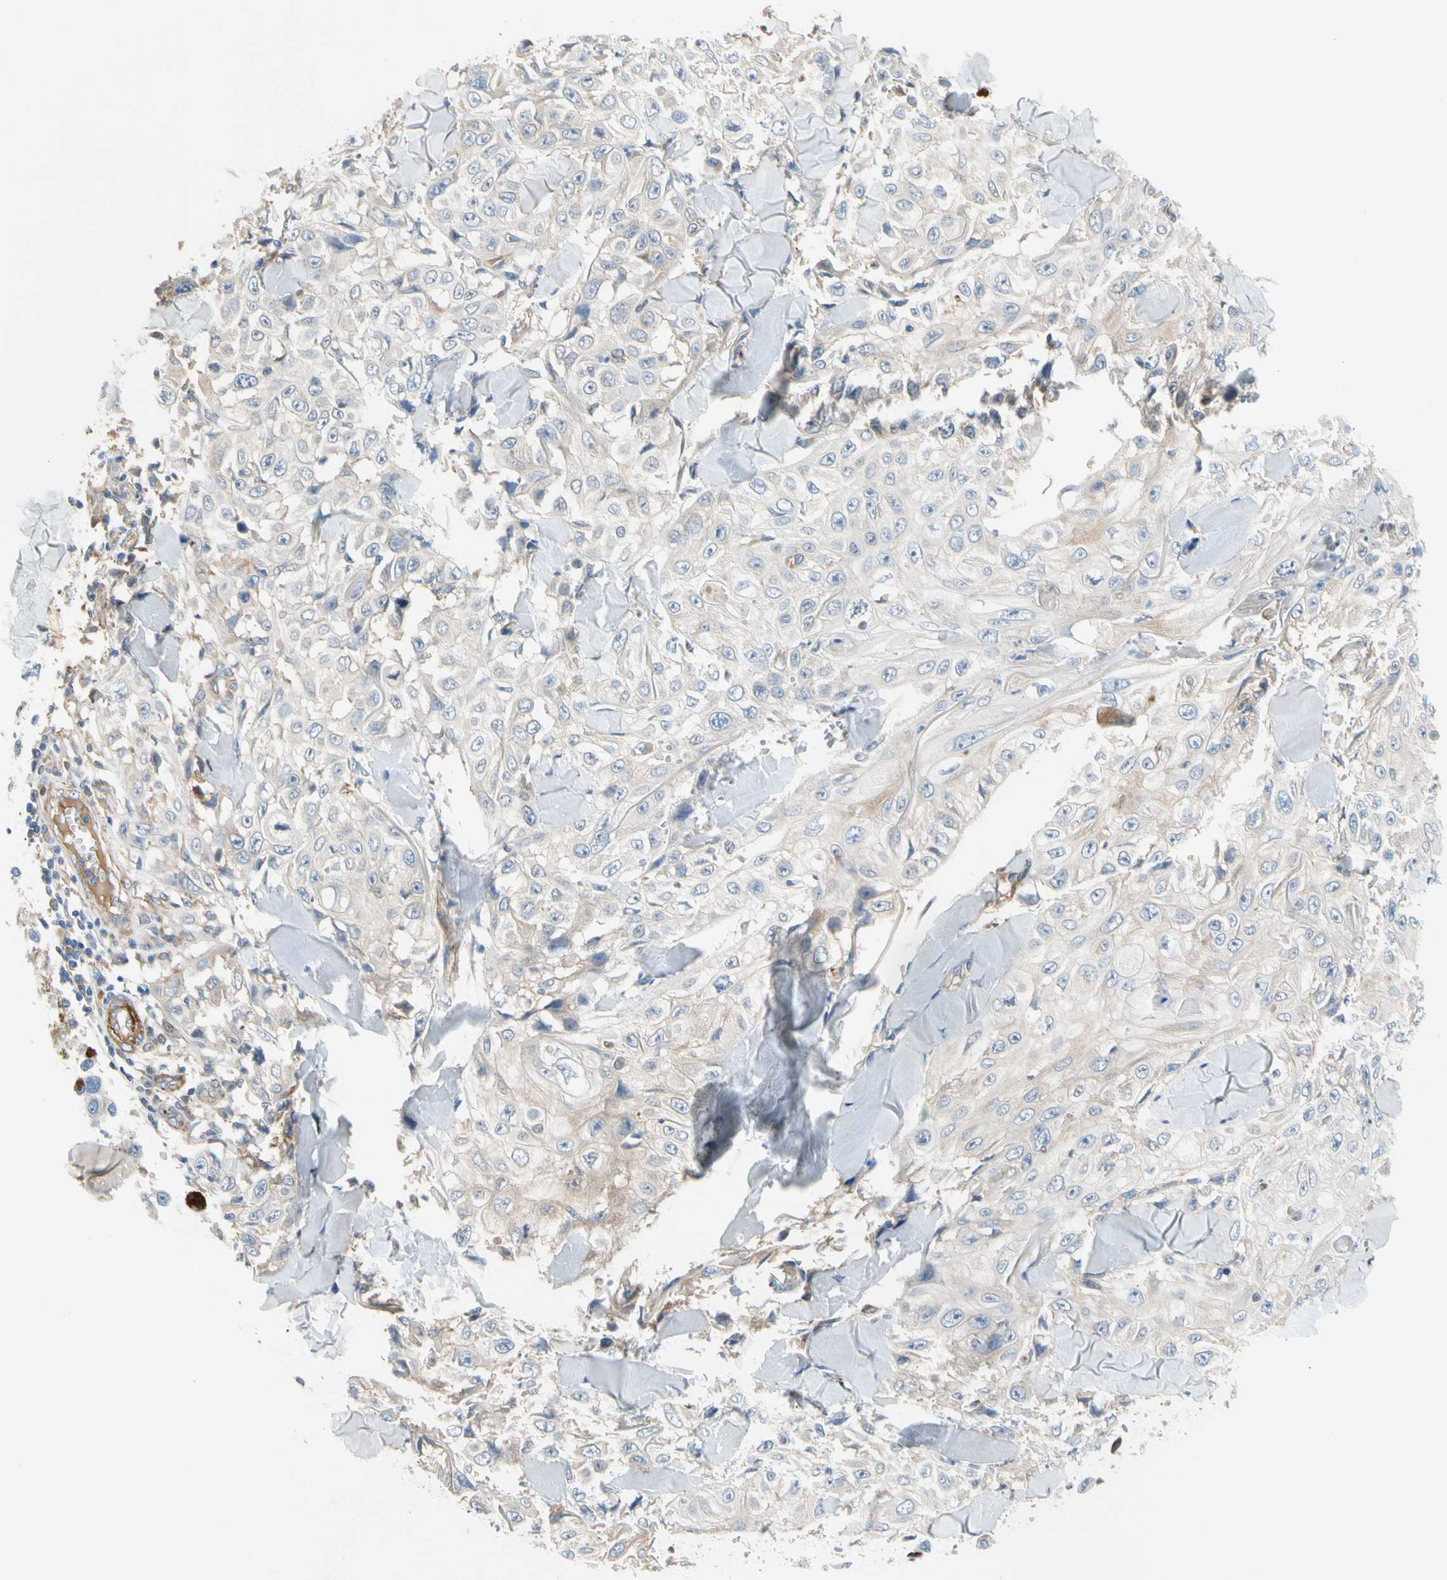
{"staining": {"intensity": "negative", "quantity": "none", "location": "none"}, "tissue": "skin cancer", "cell_type": "Tumor cells", "image_type": "cancer", "snomed": [{"axis": "morphology", "description": "Squamous cell carcinoma, NOS"}, {"axis": "topography", "description": "Skin"}], "caption": "Immunohistochemistry micrograph of skin squamous cell carcinoma stained for a protein (brown), which demonstrates no staining in tumor cells. (Brightfield microscopy of DAB (3,3'-diaminobenzidine) immunohistochemistry (IHC) at high magnification).", "gene": "ENTREP3", "patient": {"sex": "male", "age": 86}}